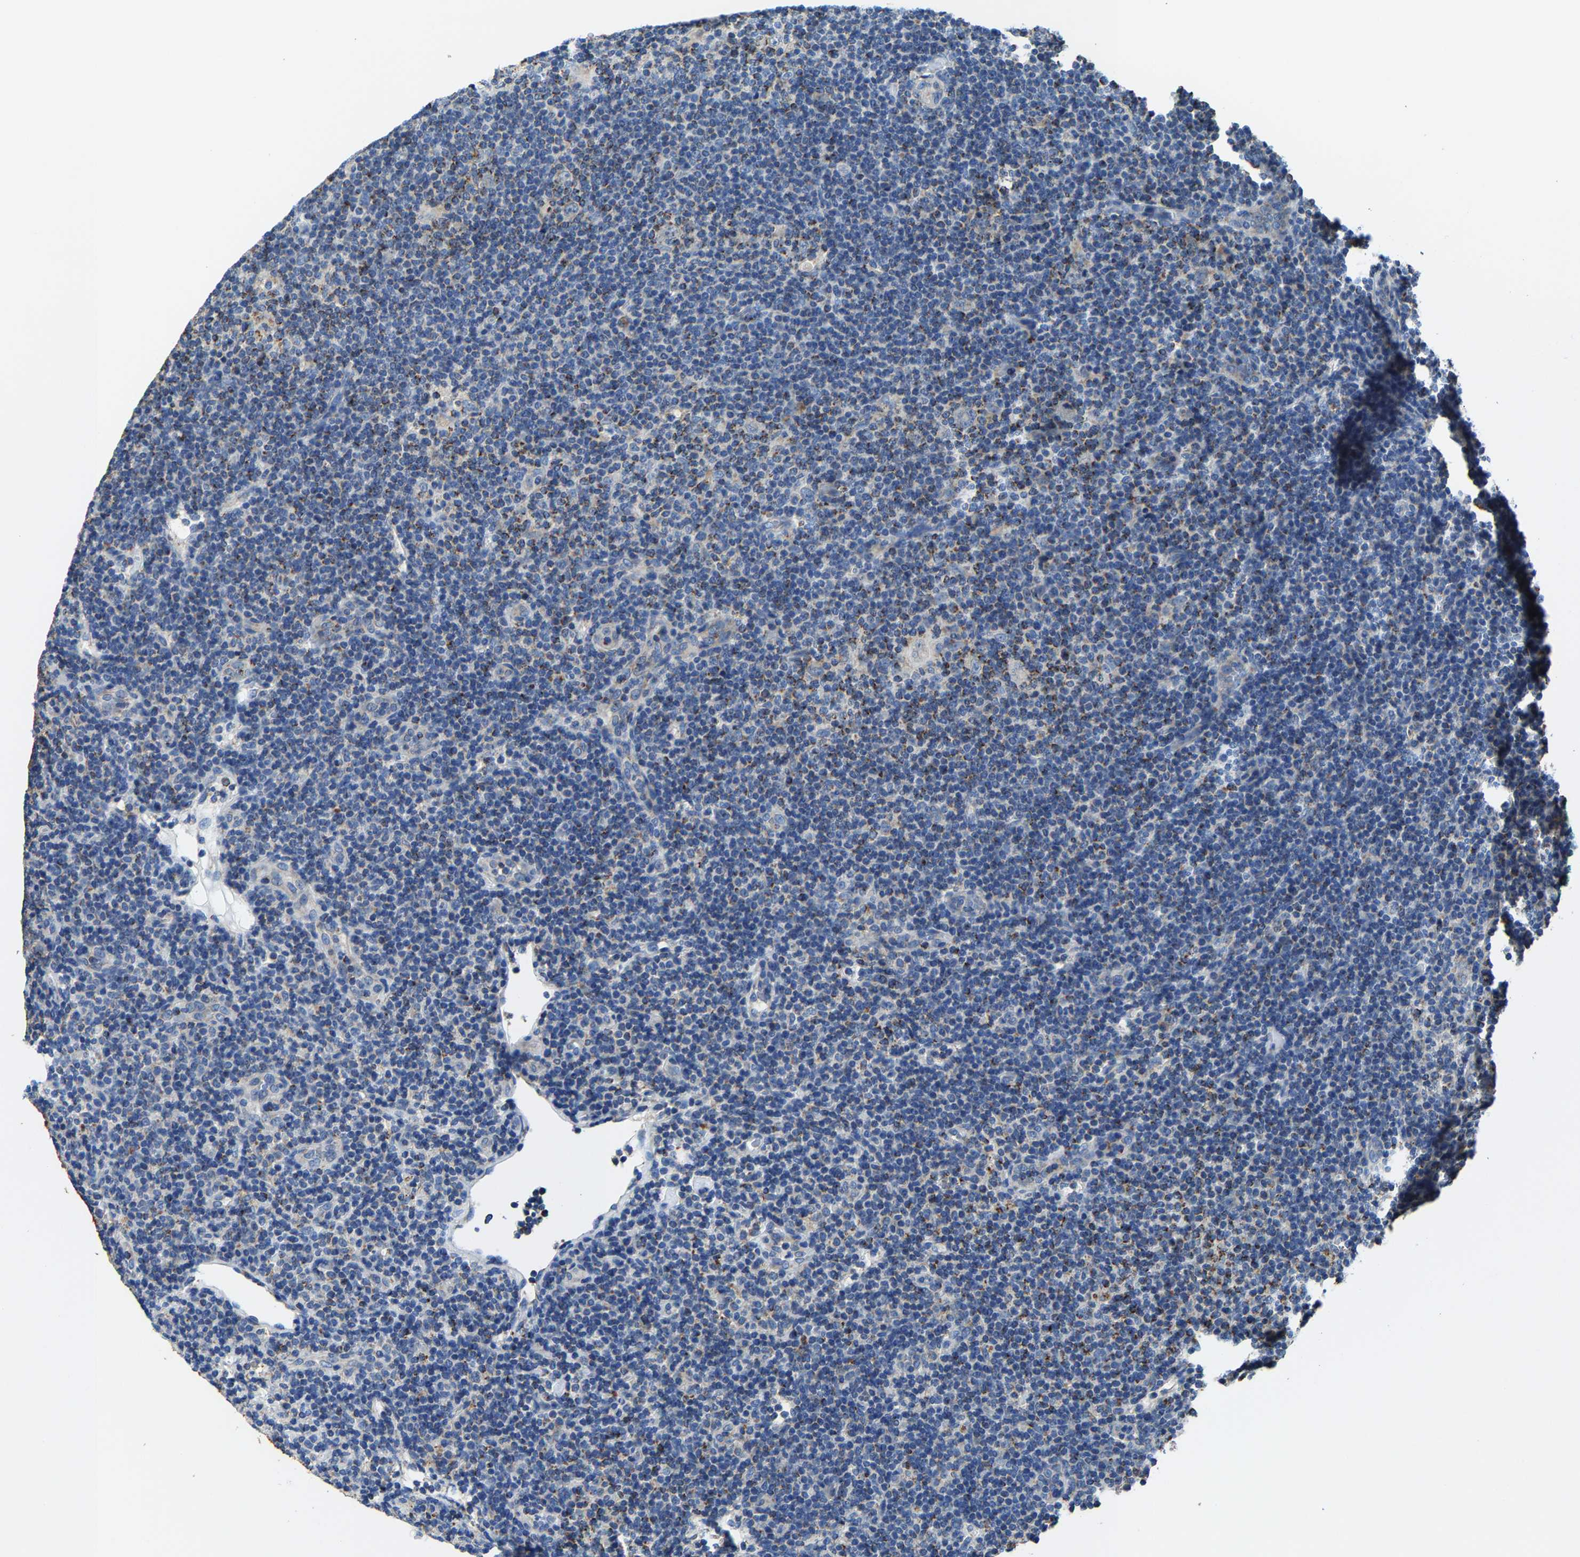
{"staining": {"intensity": "negative", "quantity": "none", "location": "none"}, "tissue": "lymphoma", "cell_type": "Tumor cells", "image_type": "cancer", "snomed": [{"axis": "morphology", "description": "Hodgkin's disease, NOS"}, {"axis": "topography", "description": "Lymph node"}], "caption": "Tumor cells show no significant expression in Hodgkin's disease.", "gene": "AGK", "patient": {"sex": "female", "age": 57}}